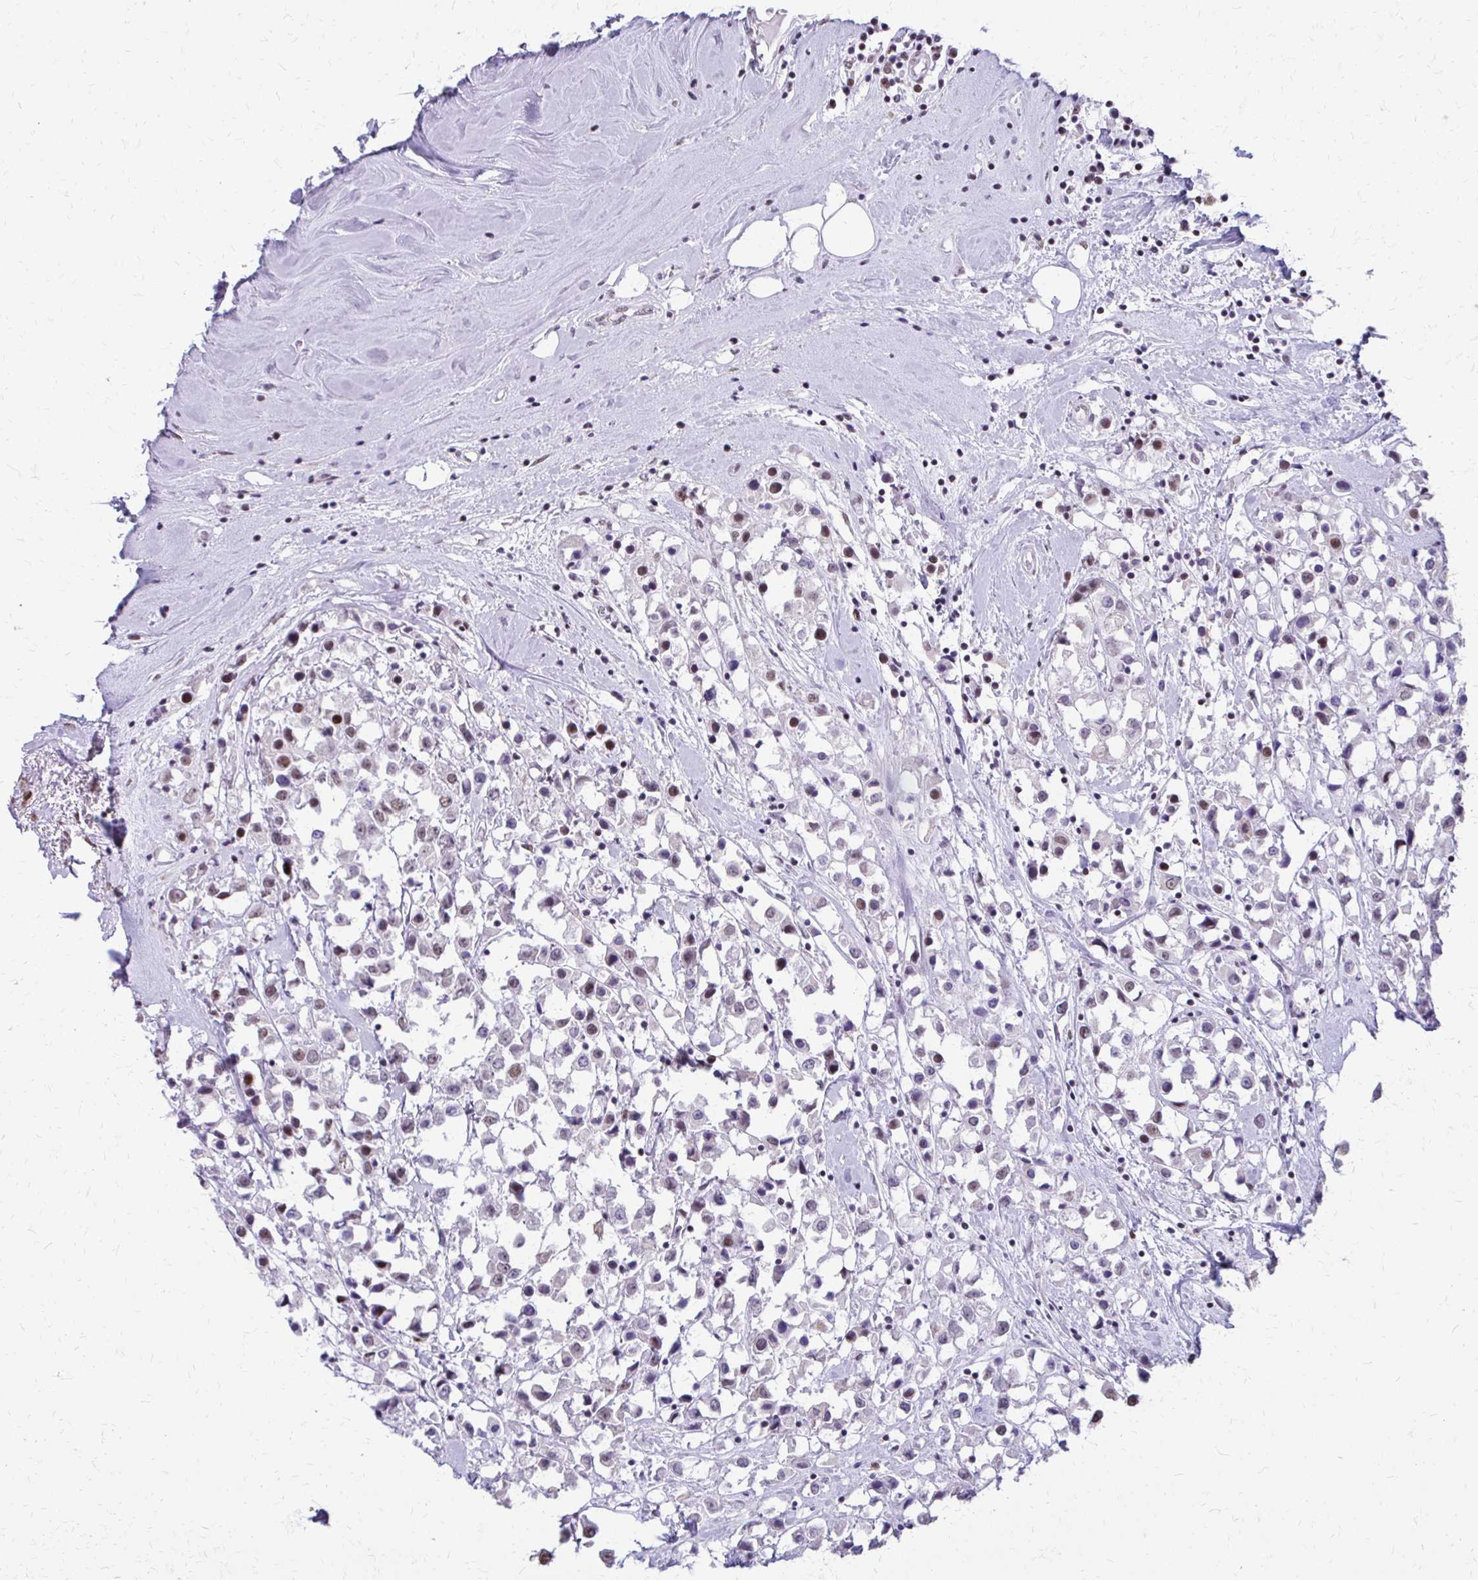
{"staining": {"intensity": "weak", "quantity": "<25%", "location": "nuclear"}, "tissue": "breast cancer", "cell_type": "Tumor cells", "image_type": "cancer", "snomed": [{"axis": "morphology", "description": "Duct carcinoma"}, {"axis": "topography", "description": "Breast"}], "caption": "There is no significant staining in tumor cells of infiltrating ductal carcinoma (breast).", "gene": "SS18", "patient": {"sex": "female", "age": 61}}